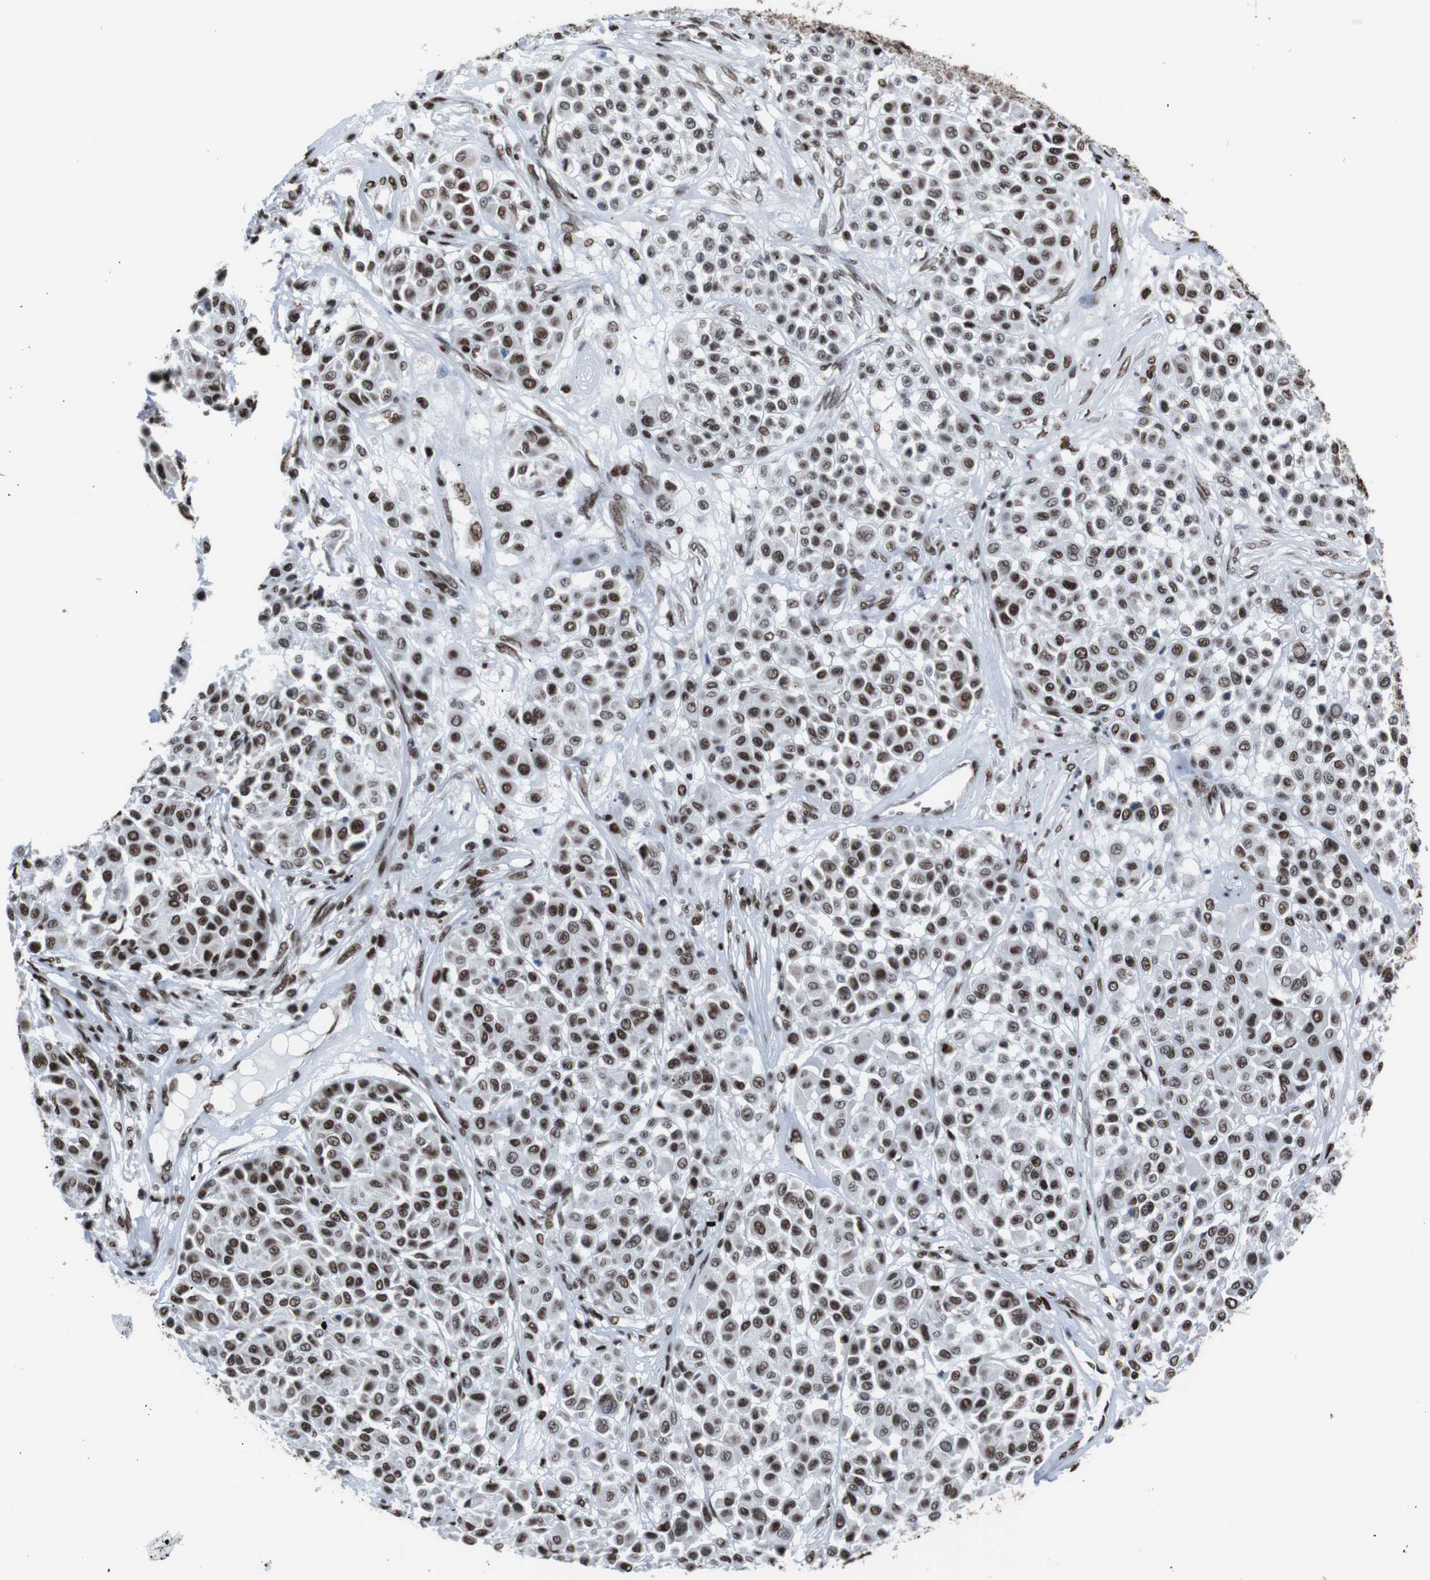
{"staining": {"intensity": "strong", "quantity": ">75%", "location": "nuclear"}, "tissue": "melanoma", "cell_type": "Tumor cells", "image_type": "cancer", "snomed": [{"axis": "morphology", "description": "Malignant melanoma, Metastatic site"}, {"axis": "topography", "description": "Soft tissue"}], "caption": "Immunohistochemical staining of human melanoma shows high levels of strong nuclear protein positivity in about >75% of tumor cells.", "gene": "ROMO1", "patient": {"sex": "male", "age": 41}}